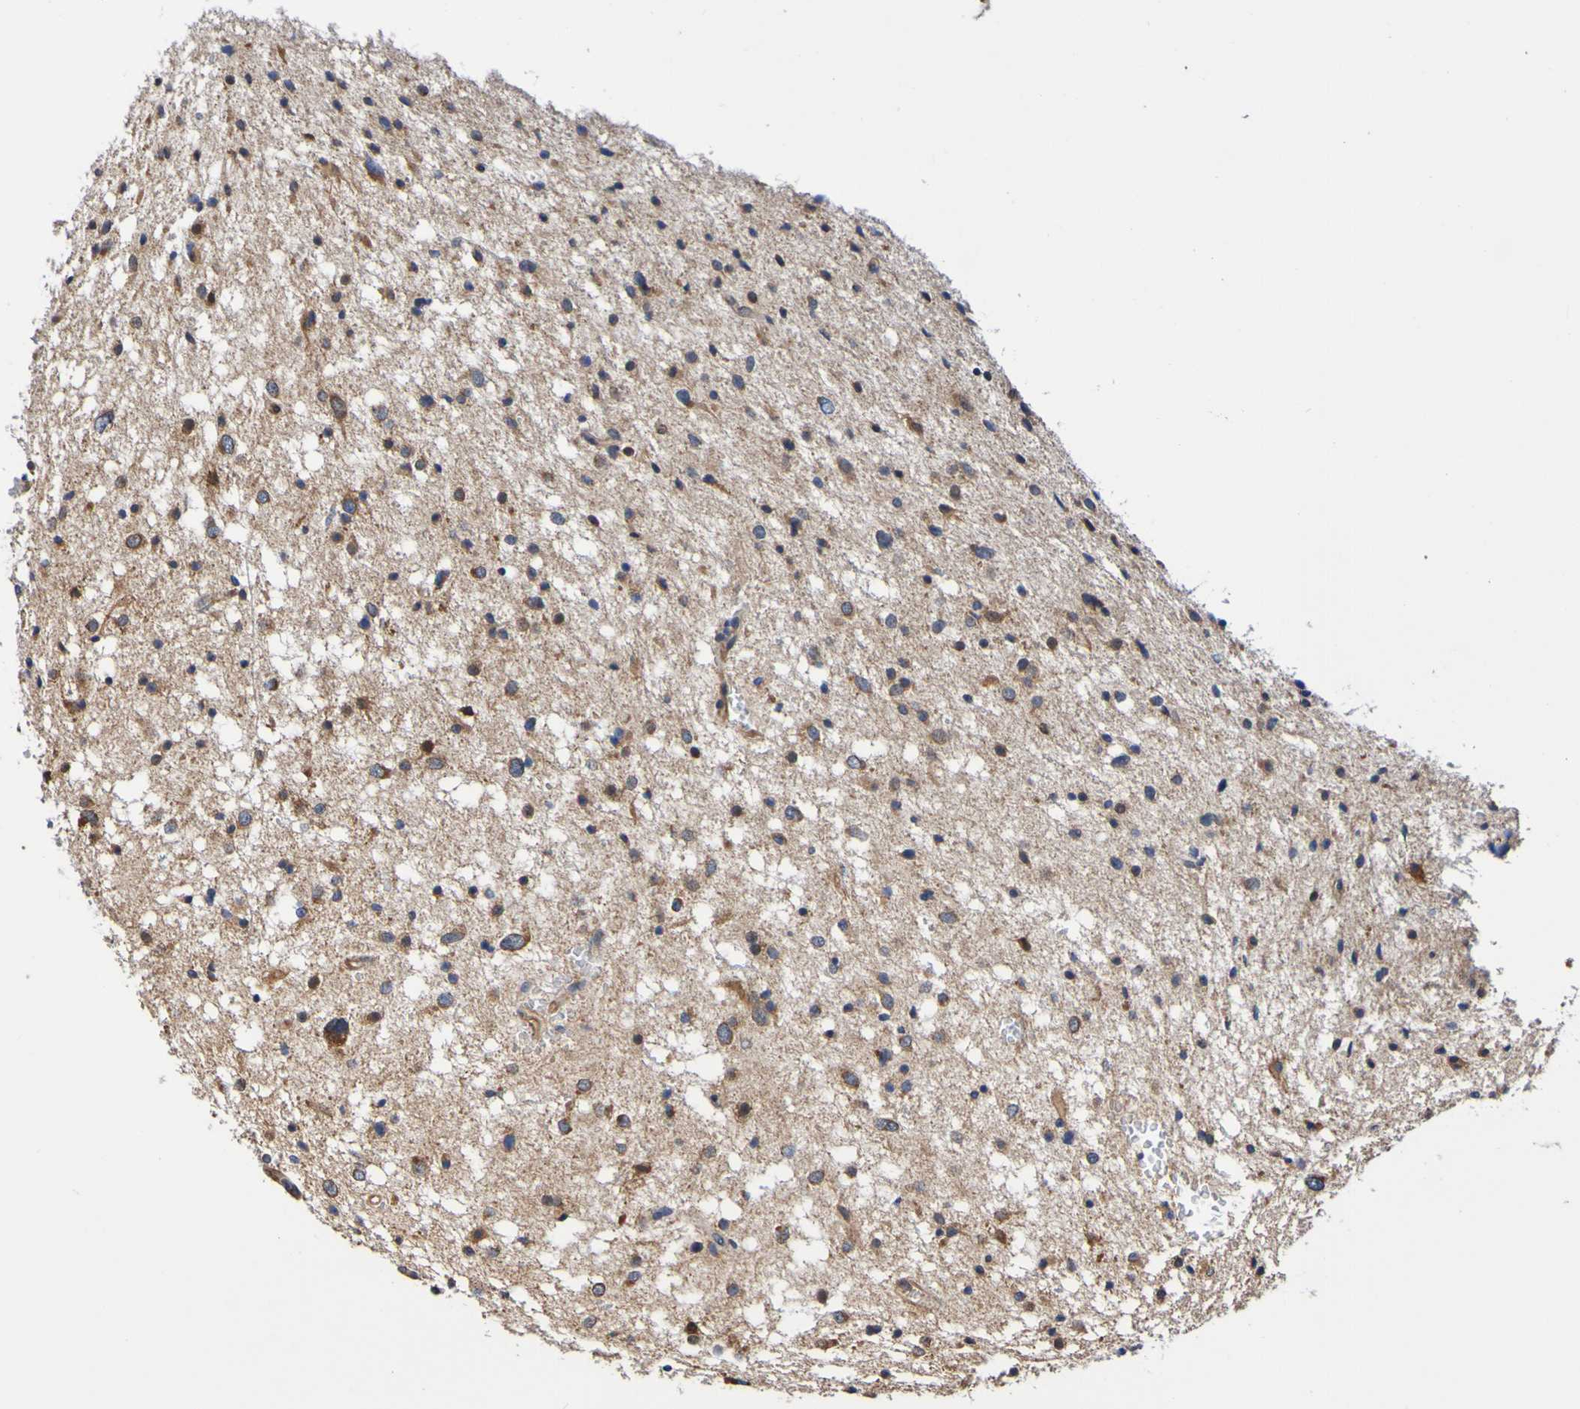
{"staining": {"intensity": "moderate", "quantity": "25%-75%", "location": "cytoplasmic/membranous"}, "tissue": "glioma", "cell_type": "Tumor cells", "image_type": "cancer", "snomed": [{"axis": "morphology", "description": "Glioma, malignant, Low grade"}, {"axis": "topography", "description": "Brain"}], "caption": "Protein staining shows moderate cytoplasmic/membranous staining in approximately 25%-75% of tumor cells in glioma.", "gene": "AXIN1", "patient": {"sex": "female", "age": 37}}